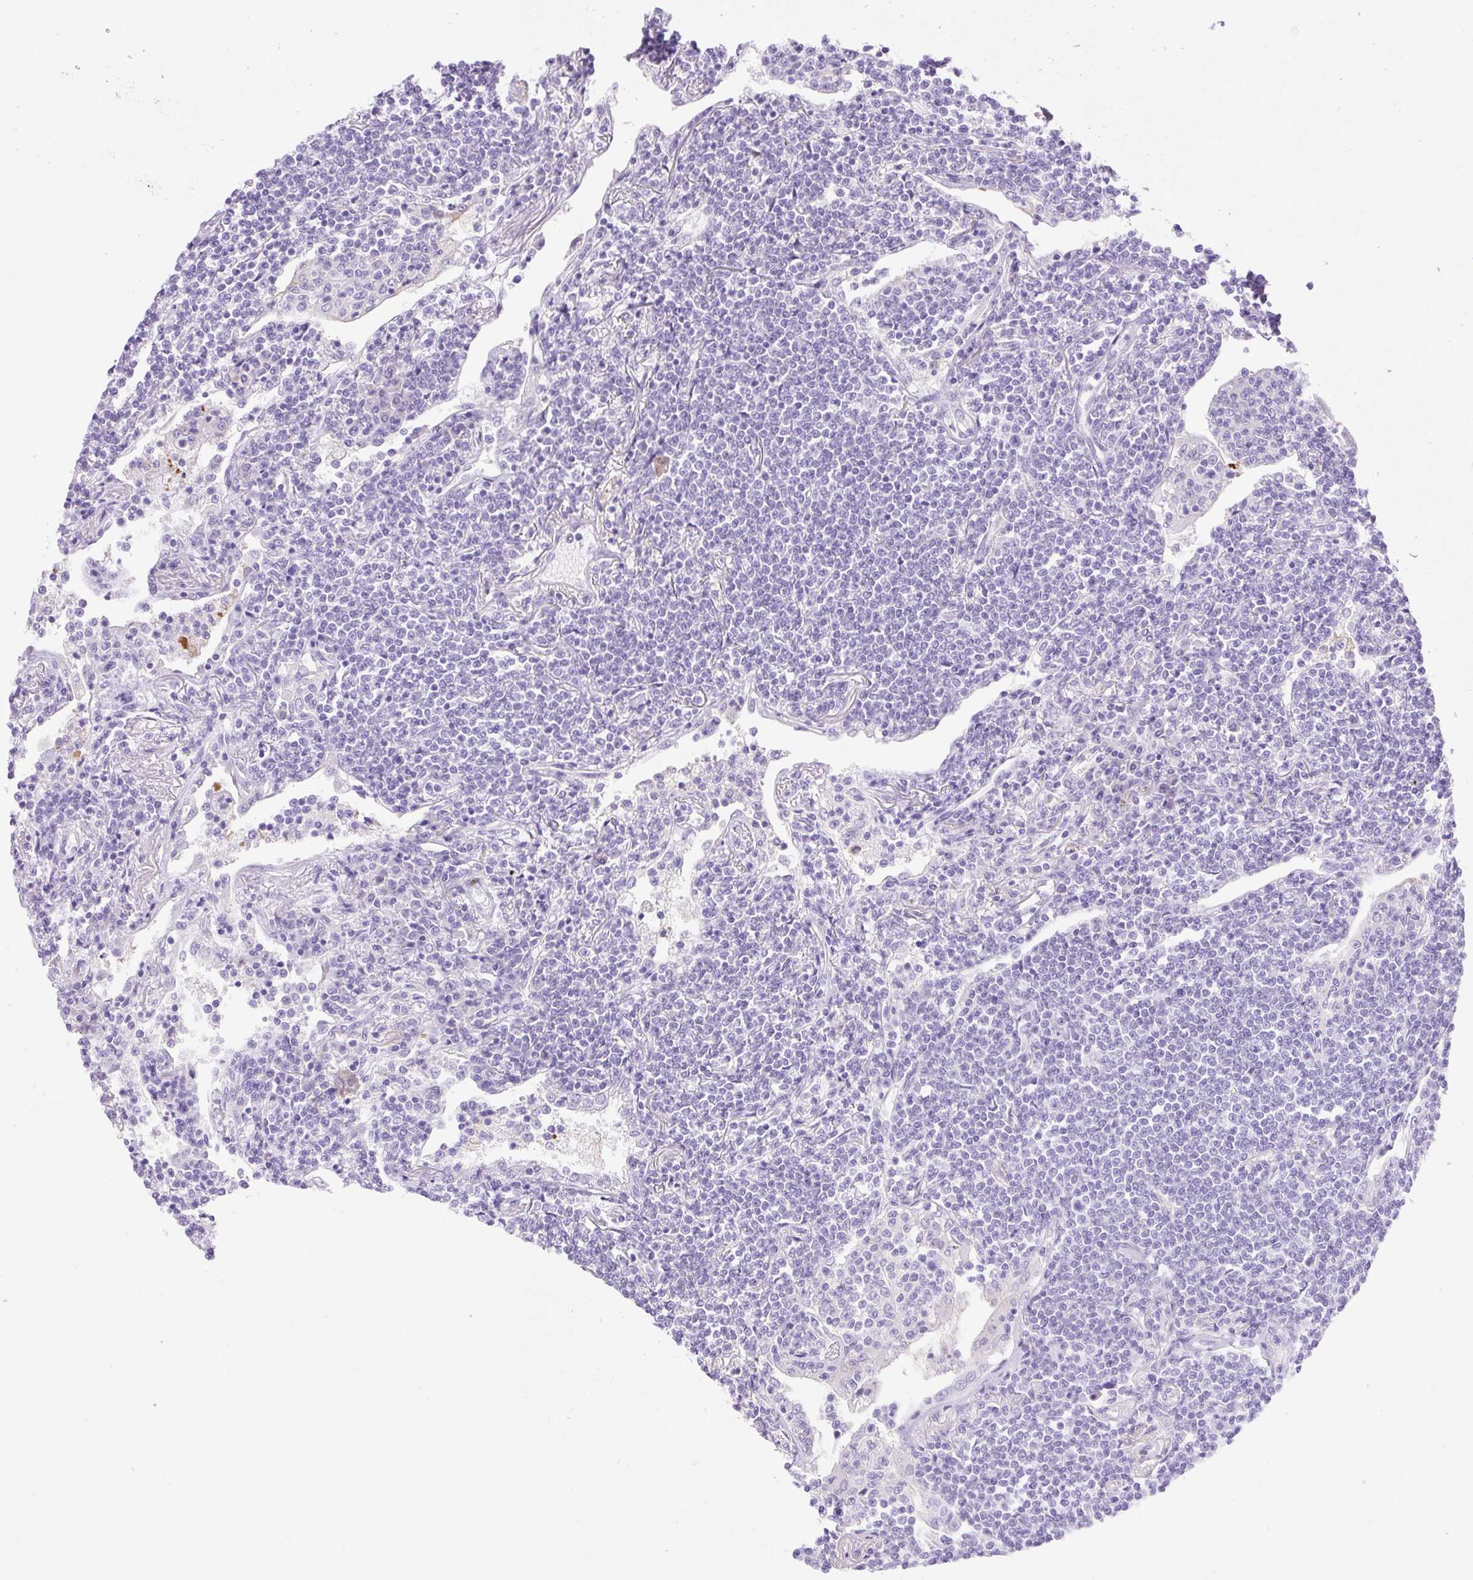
{"staining": {"intensity": "negative", "quantity": "none", "location": "none"}, "tissue": "lymphoma", "cell_type": "Tumor cells", "image_type": "cancer", "snomed": [{"axis": "morphology", "description": "Malignant lymphoma, non-Hodgkin's type, Low grade"}, {"axis": "topography", "description": "Lung"}], "caption": "Tumor cells are negative for protein expression in human low-grade malignant lymphoma, non-Hodgkin's type.", "gene": "SLC25A40", "patient": {"sex": "female", "age": 71}}